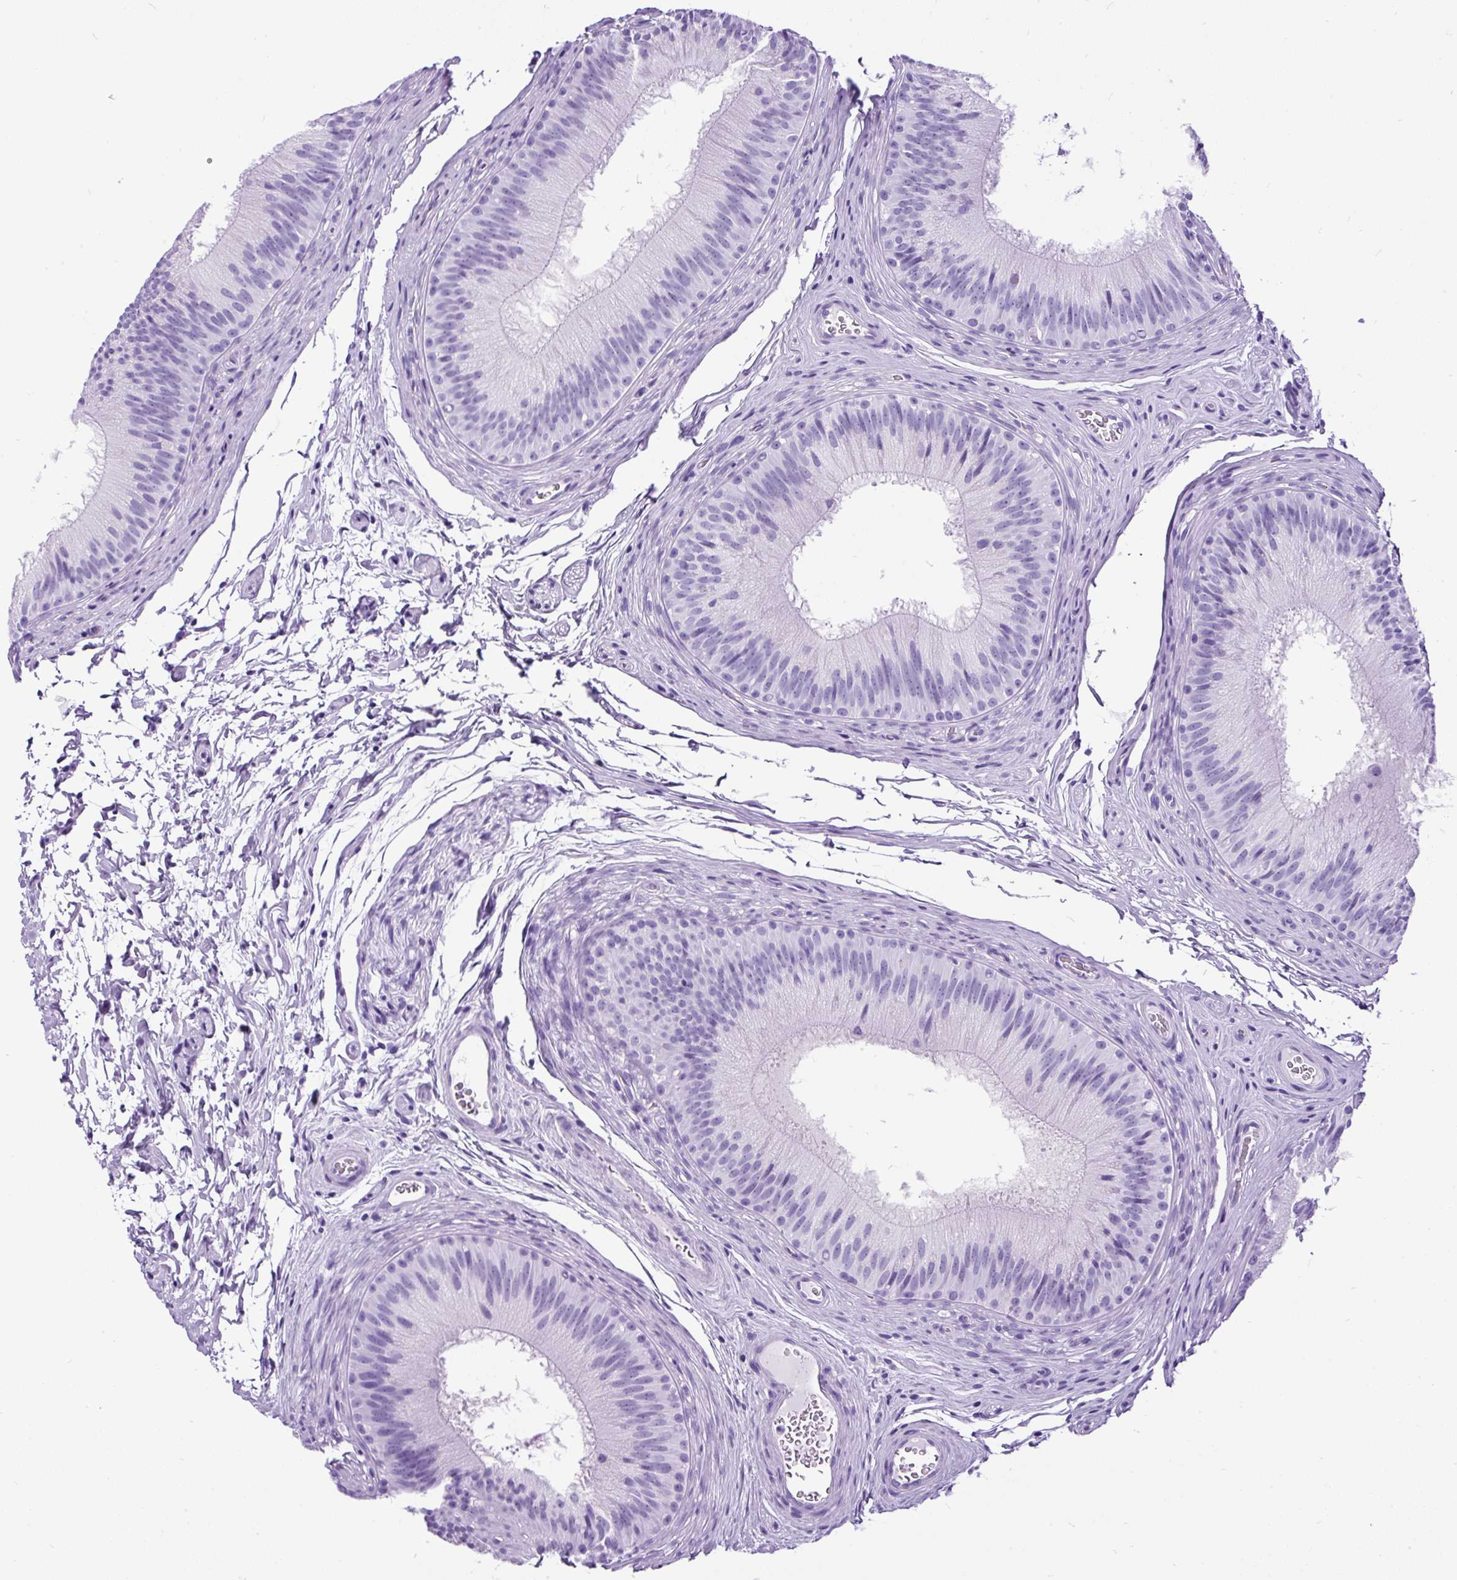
{"staining": {"intensity": "negative", "quantity": "none", "location": "none"}, "tissue": "epididymis", "cell_type": "Glandular cells", "image_type": "normal", "snomed": [{"axis": "morphology", "description": "Normal tissue, NOS"}, {"axis": "topography", "description": "Epididymis"}], "caption": "IHC histopathology image of benign human epididymis stained for a protein (brown), which displays no staining in glandular cells.", "gene": "CEL", "patient": {"sex": "male", "age": 24}}